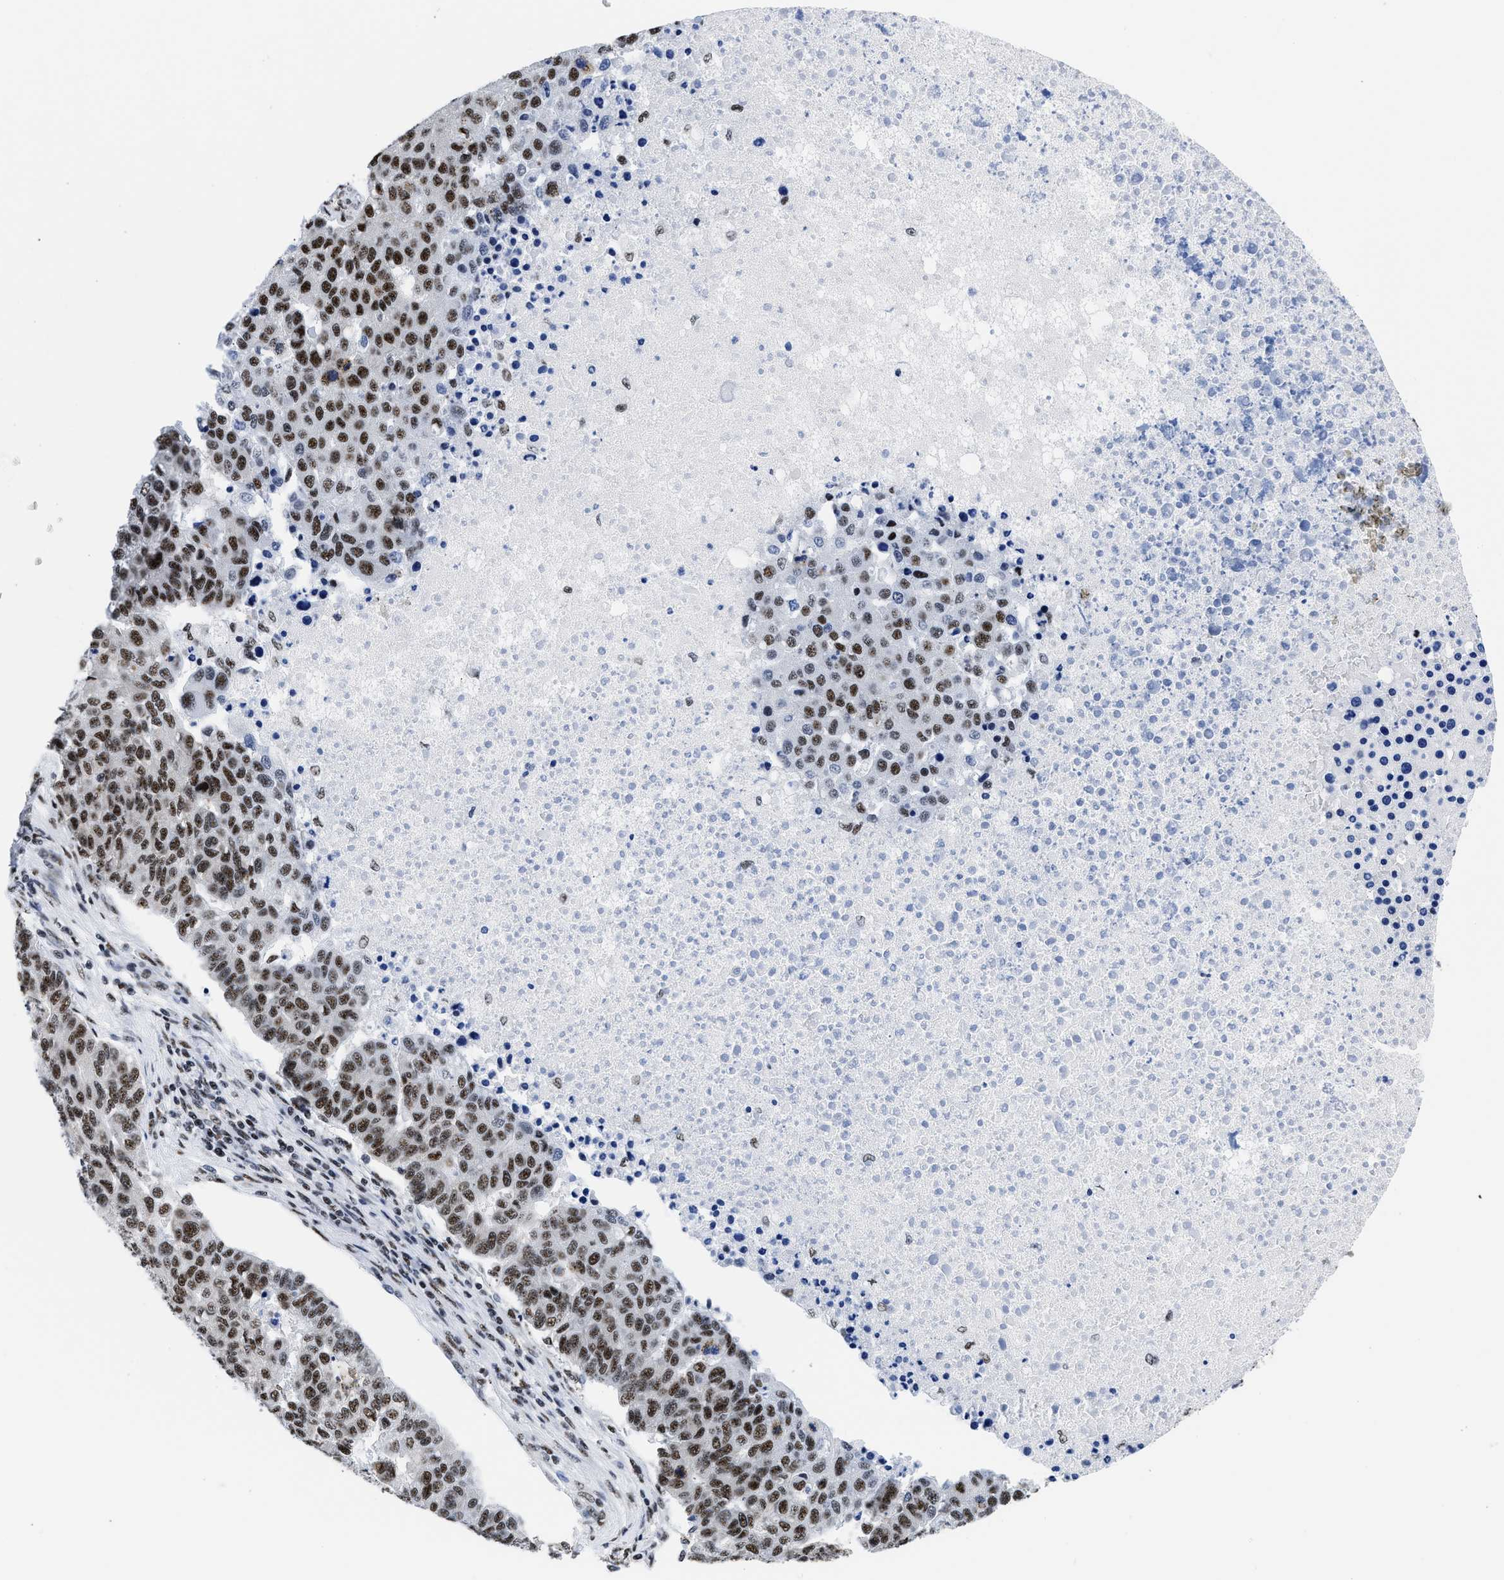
{"staining": {"intensity": "strong", "quantity": ">75%", "location": "nuclear"}, "tissue": "pancreatic cancer", "cell_type": "Tumor cells", "image_type": "cancer", "snomed": [{"axis": "morphology", "description": "Adenocarcinoma, NOS"}, {"axis": "topography", "description": "Pancreas"}], "caption": "Adenocarcinoma (pancreatic) tissue displays strong nuclear staining in about >75% of tumor cells, visualized by immunohistochemistry.", "gene": "RBM8A", "patient": {"sex": "female", "age": 61}}